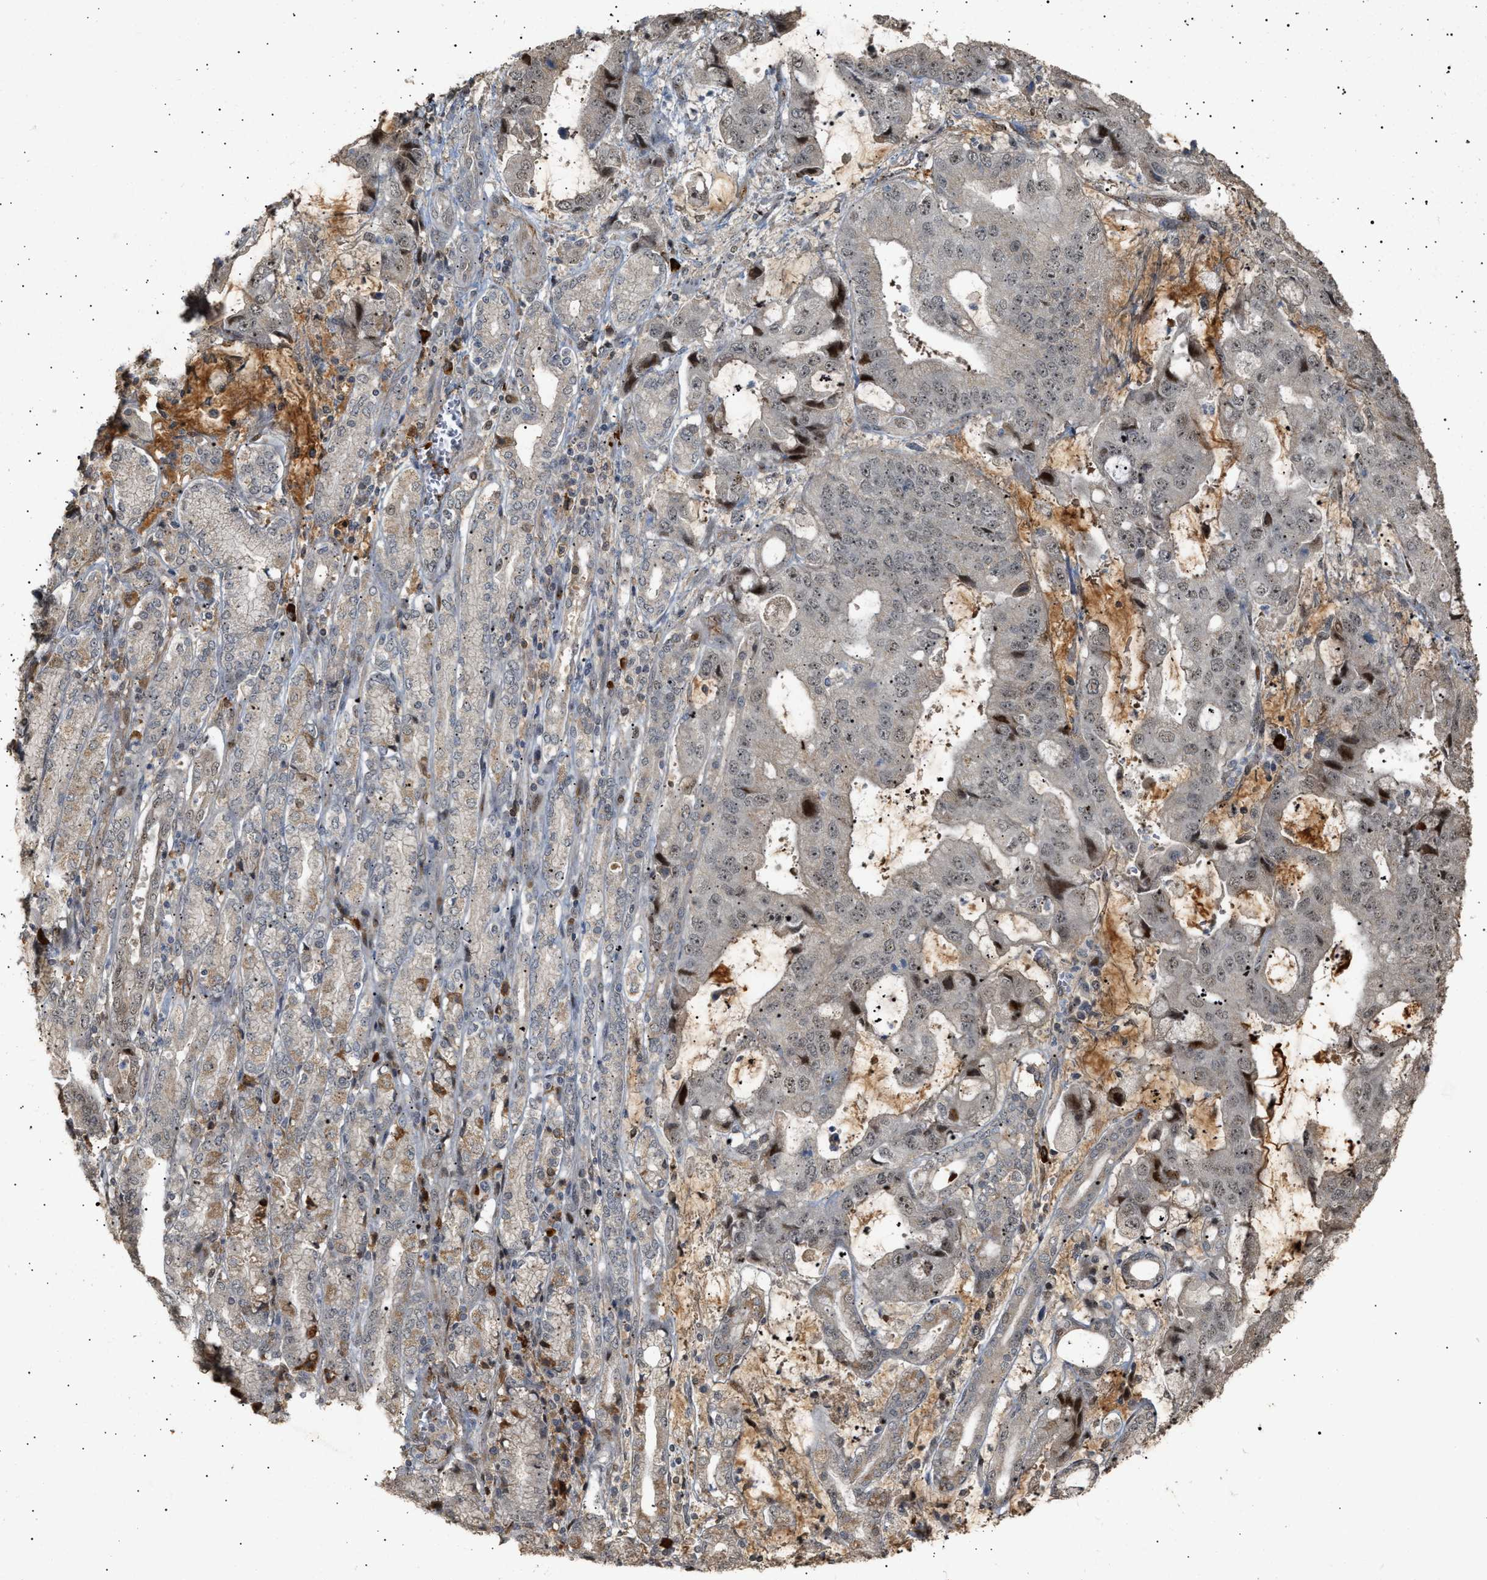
{"staining": {"intensity": "weak", "quantity": "25%-75%", "location": "nuclear"}, "tissue": "stomach cancer", "cell_type": "Tumor cells", "image_type": "cancer", "snomed": [{"axis": "morphology", "description": "Normal tissue, NOS"}, {"axis": "morphology", "description": "Adenocarcinoma, NOS"}, {"axis": "topography", "description": "Stomach"}], "caption": "There is low levels of weak nuclear expression in tumor cells of adenocarcinoma (stomach), as demonstrated by immunohistochemical staining (brown color).", "gene": "ZFAND5", "patient": {"sex": "male", "age": 62}}